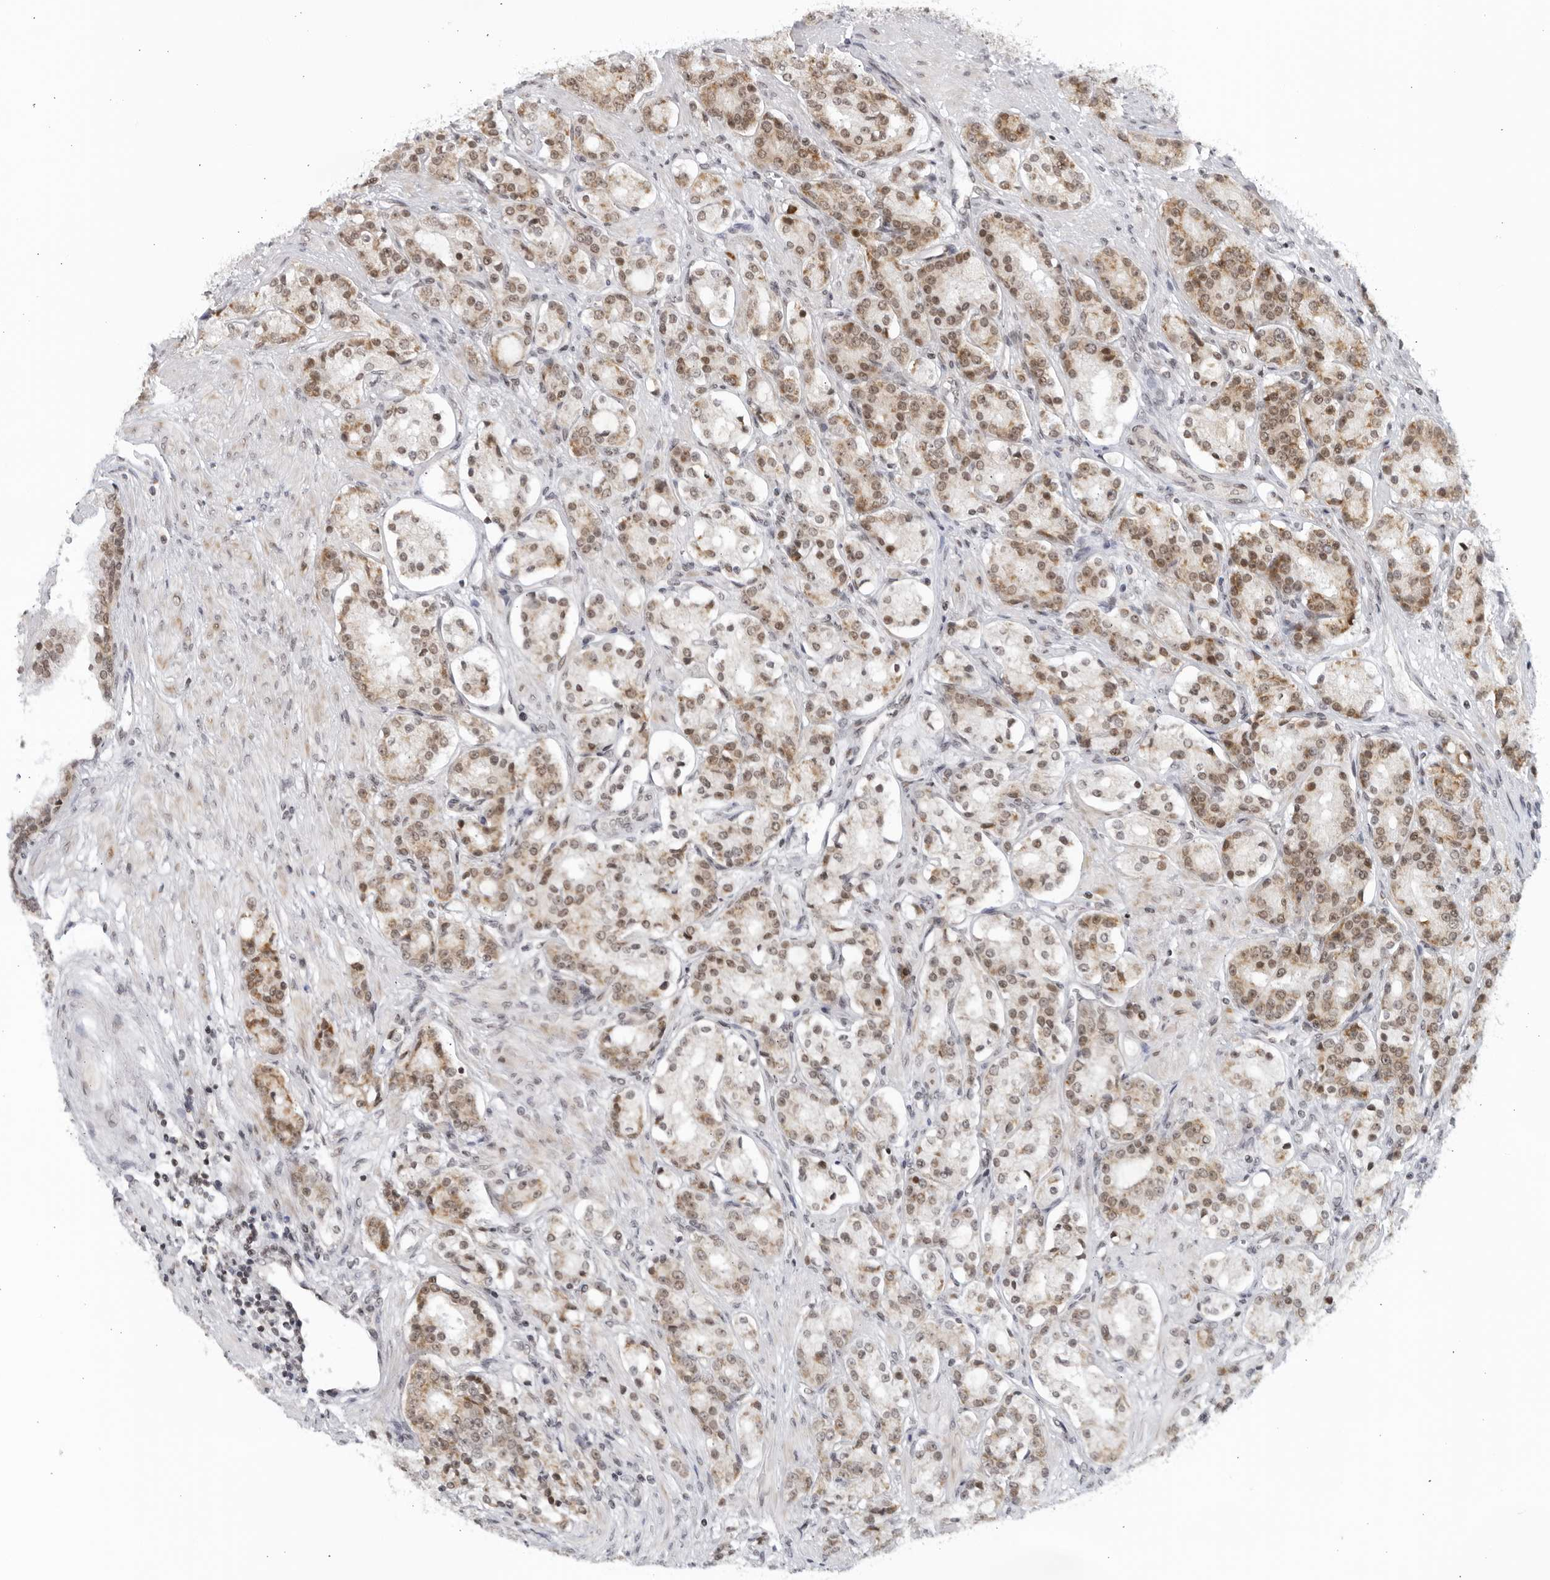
{"staining": {"intensity": "moderate", "quantity": ">75%", "location": "cytoplasmic/membranous,nuclear"}, "tissue": "prostate cancer", "cell_type": "Tumor cells", "image_type": "cancer", "snomed": [{"axis": "morphology", "description": "Adenocarcinoma, High grade"}, {"axis": "topography", "description": "Prostate"}], "caption": "Protein expression analysis of human prostate cancer reveals moderate cytoplasmic/membranous and nuclear positivity in approximately >75% of tumor cells. (Stains: DAB (3,3'-diaminobenzidine) in brown, nuclei in blue, Microscopy: brightfield microscopy at high magnification).", "gene": "RAB11FIP3", "patient": {"sex": "male", "age": 60}}